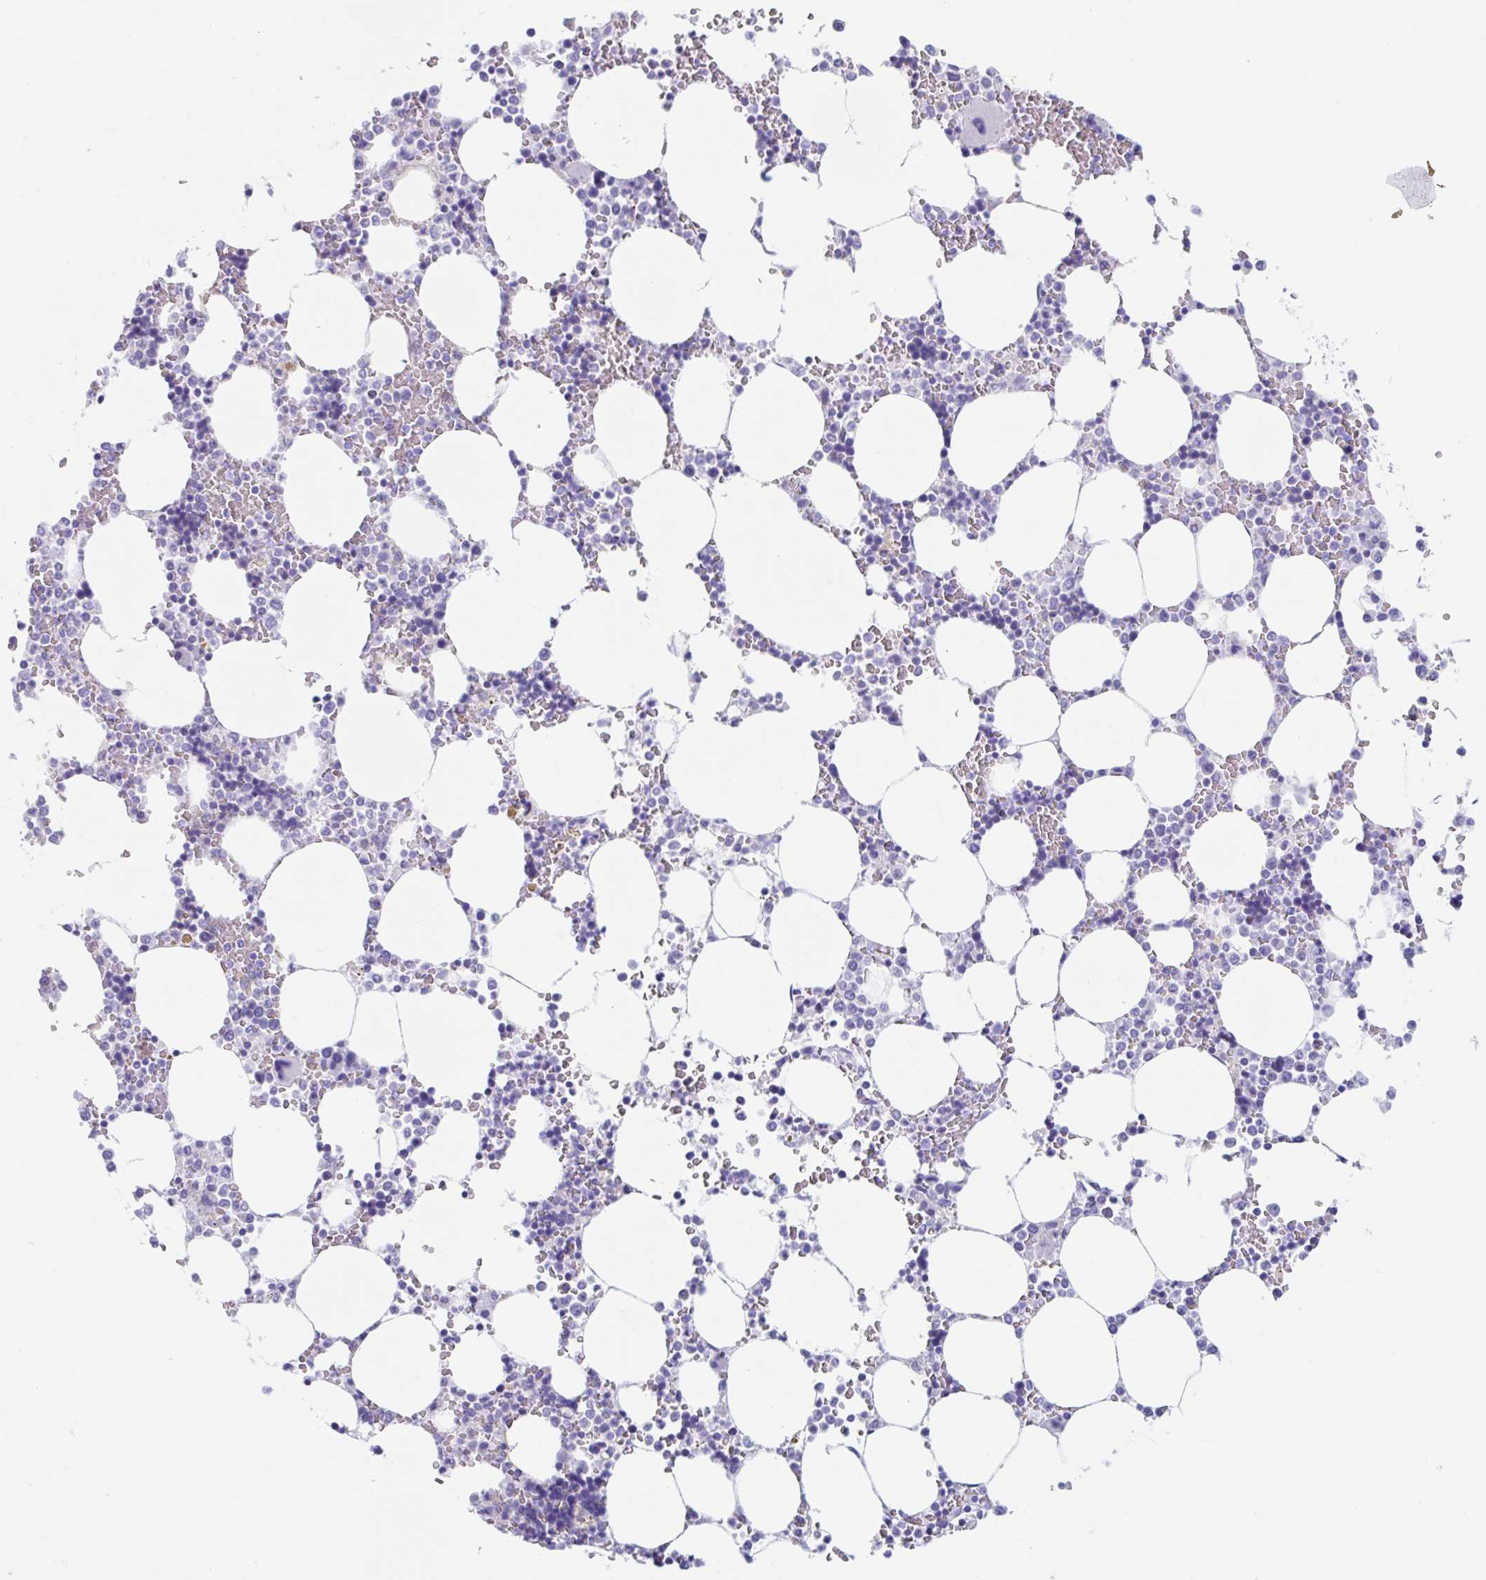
{"staining": {"intensity": "negative", "quantity": "none", "location": "none"}, "tissue": "bone marrow", "cell_type": "Hematopoietic cells", "image_type": "normal", "snomed": [{"axis": "morphology", "description": "Normal tissue, NOS"}, {"axis": "topography", "description": "Bone marrow"}], "caption": "An IHC image of unremarkable bone marrow is shown. There is no staining in hematopoietic cells of bone marrow. (DAB (3,3'-diaminobenzidine) IHC visualized using brightfield microscopy, high magnification).", "gene": "CPTP", "patient": {"sex": "male", "age": 64}}